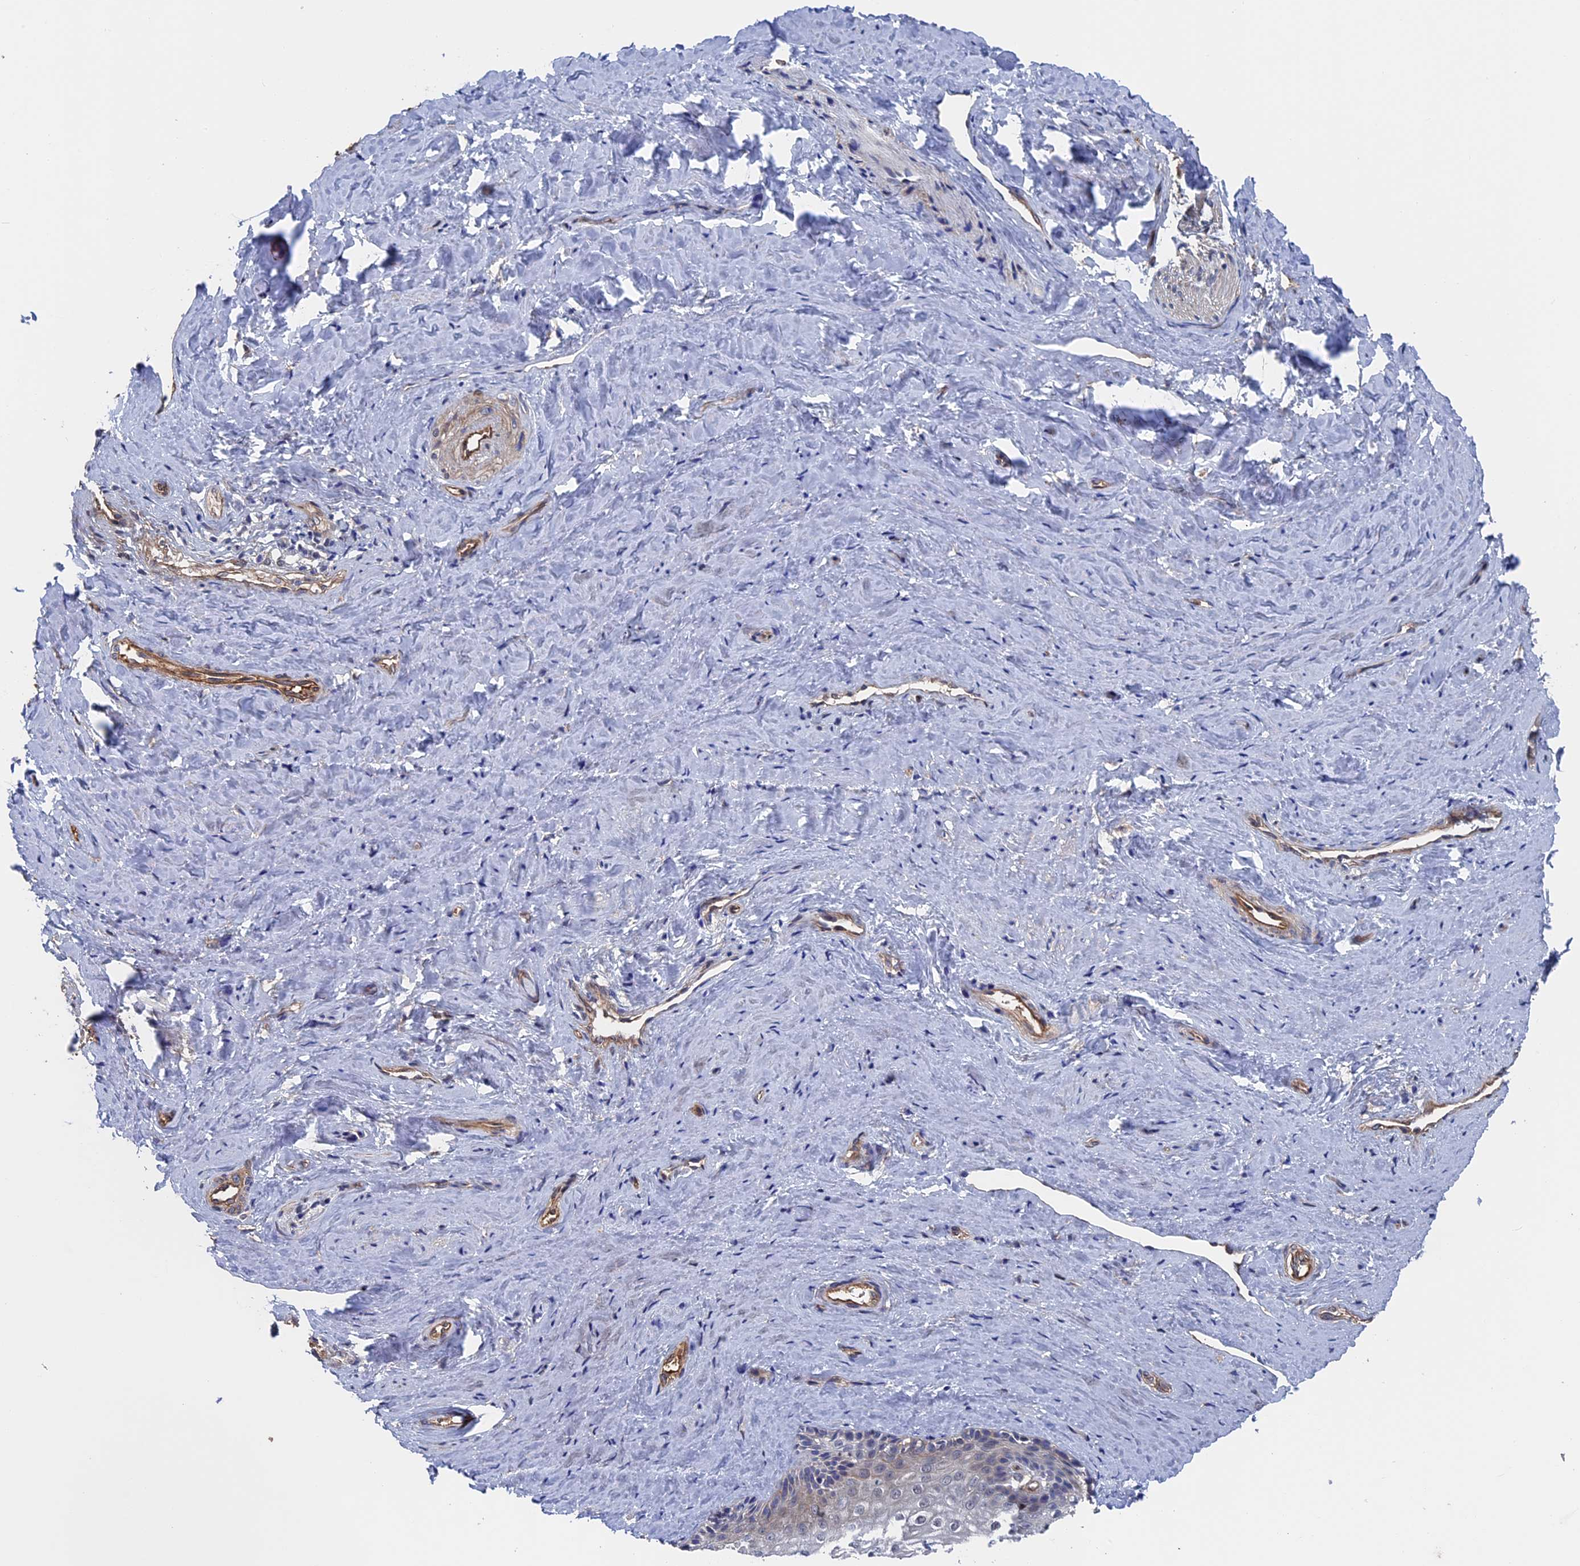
{"staining": {"intensity": "weak", "quantity": "<25%", "location": "cytoplasmic/membranous"}, "tissue": "vagina", "cell_type": "Squamous epithelial cells", "image_type": "normal", "snomed": [{"axis": "morphology", "description": "Normal tissue, NOS"}, {"axis": "topography", "description": "Vagina"}, {"axis": "topography", "description": "Cervix"}], "caption": "Protein analysis of unremarkable vagina exhibits no significant staining in squamous epithelial cells.", "gene": "RPUSD1", "patient": {"sex": "female", "age": 40}}